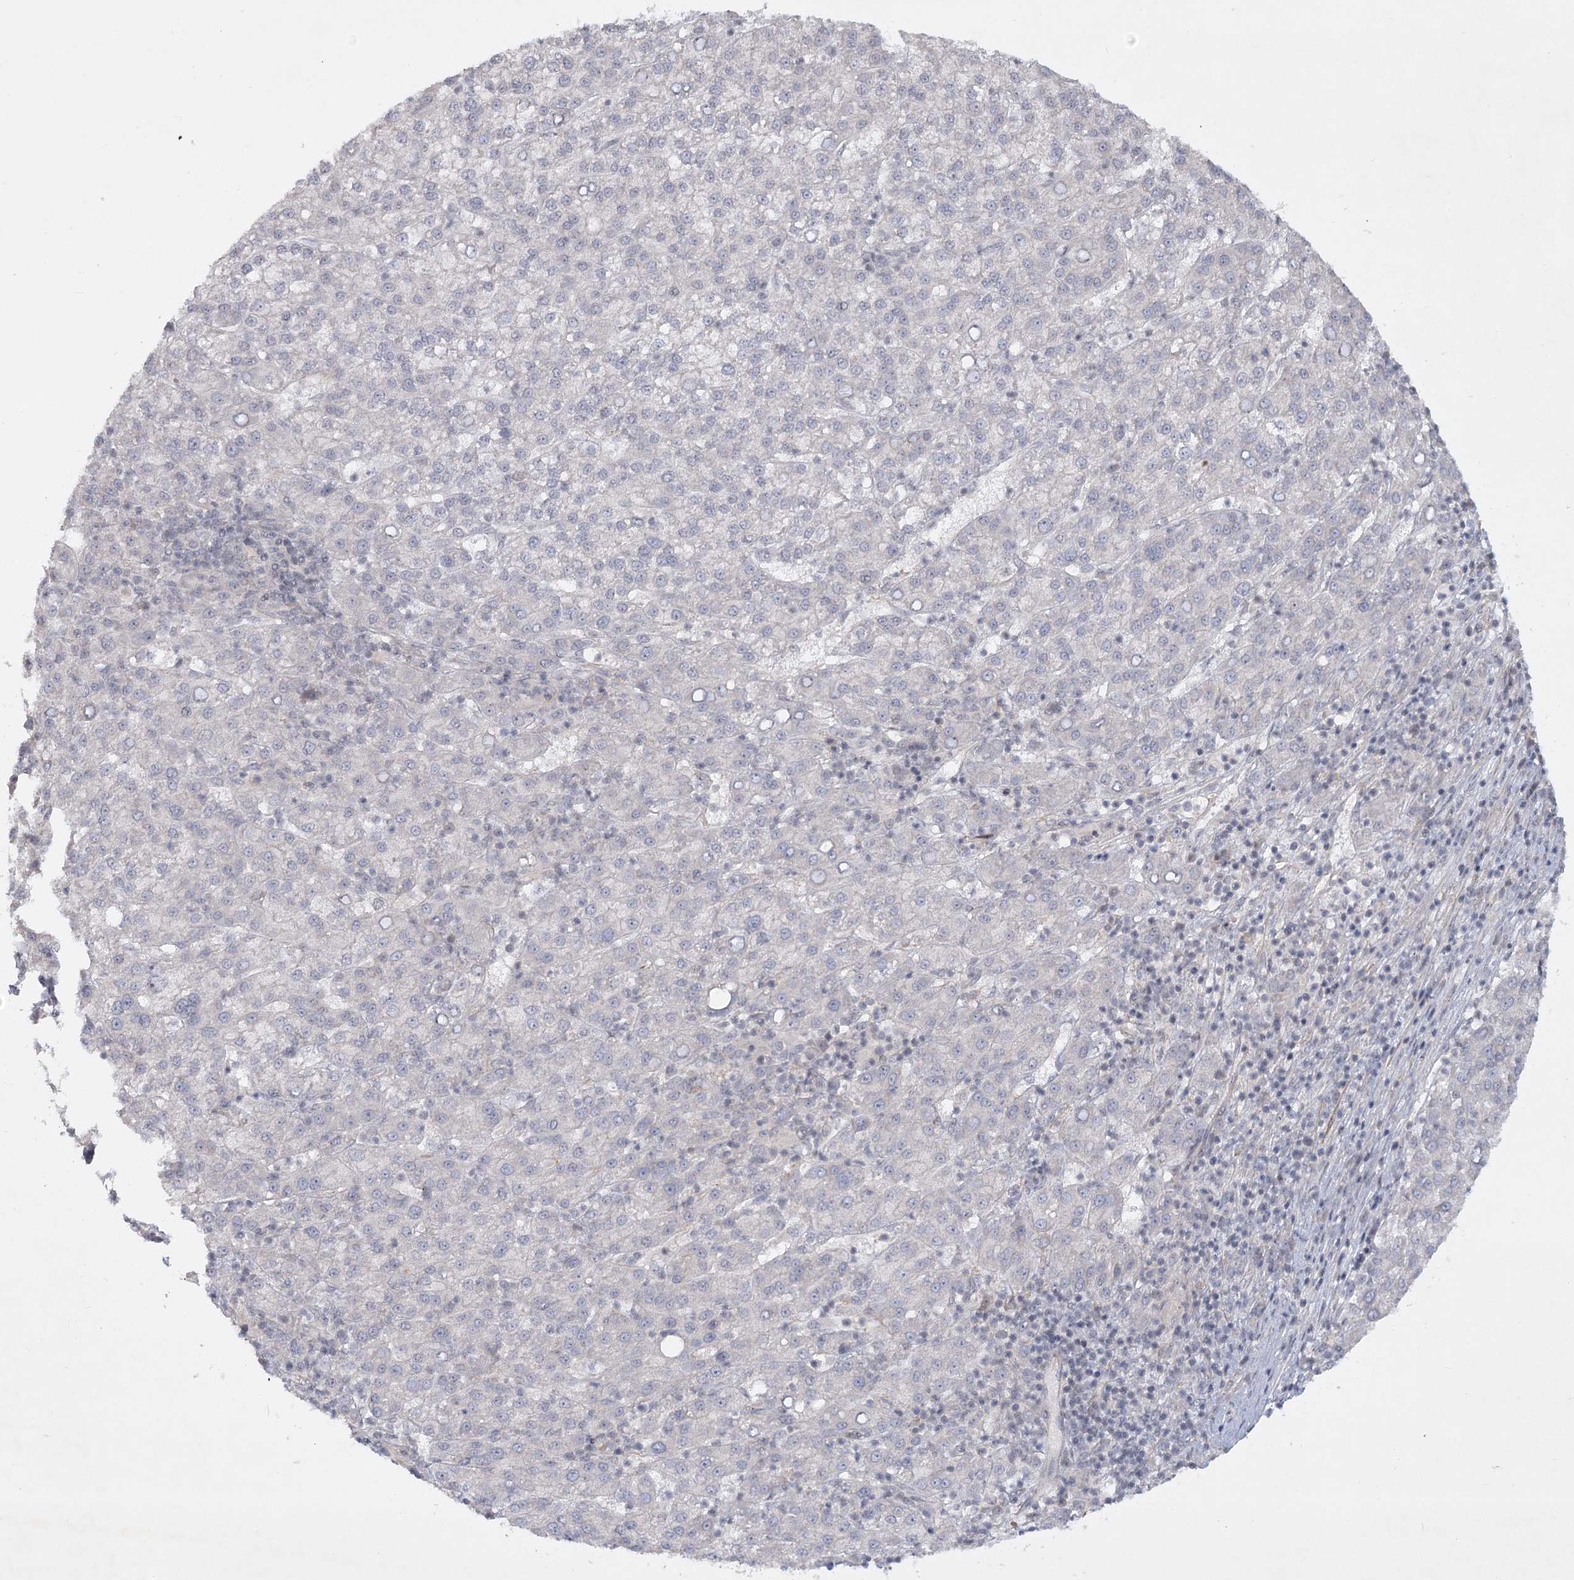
{"staining": {"intensity": "negative", "quantity": "none", "location": "none"}, "tissue": "liver cancer", "cell_type": "Tumor cells", "image_type": "cancer", "snomed": [{"axis": "morphology", "description": "Carcinoma, Hepatocellular, NOS"}, {"axis": "topography", "description": "Liver"}], "caption": "This is a photomicrograph of immunohistochemistry staining of liver cancer, which shows no expression in tumor cells.", "gene": "SH2D3A", "patient": {"sex": "female", "age": 58}}